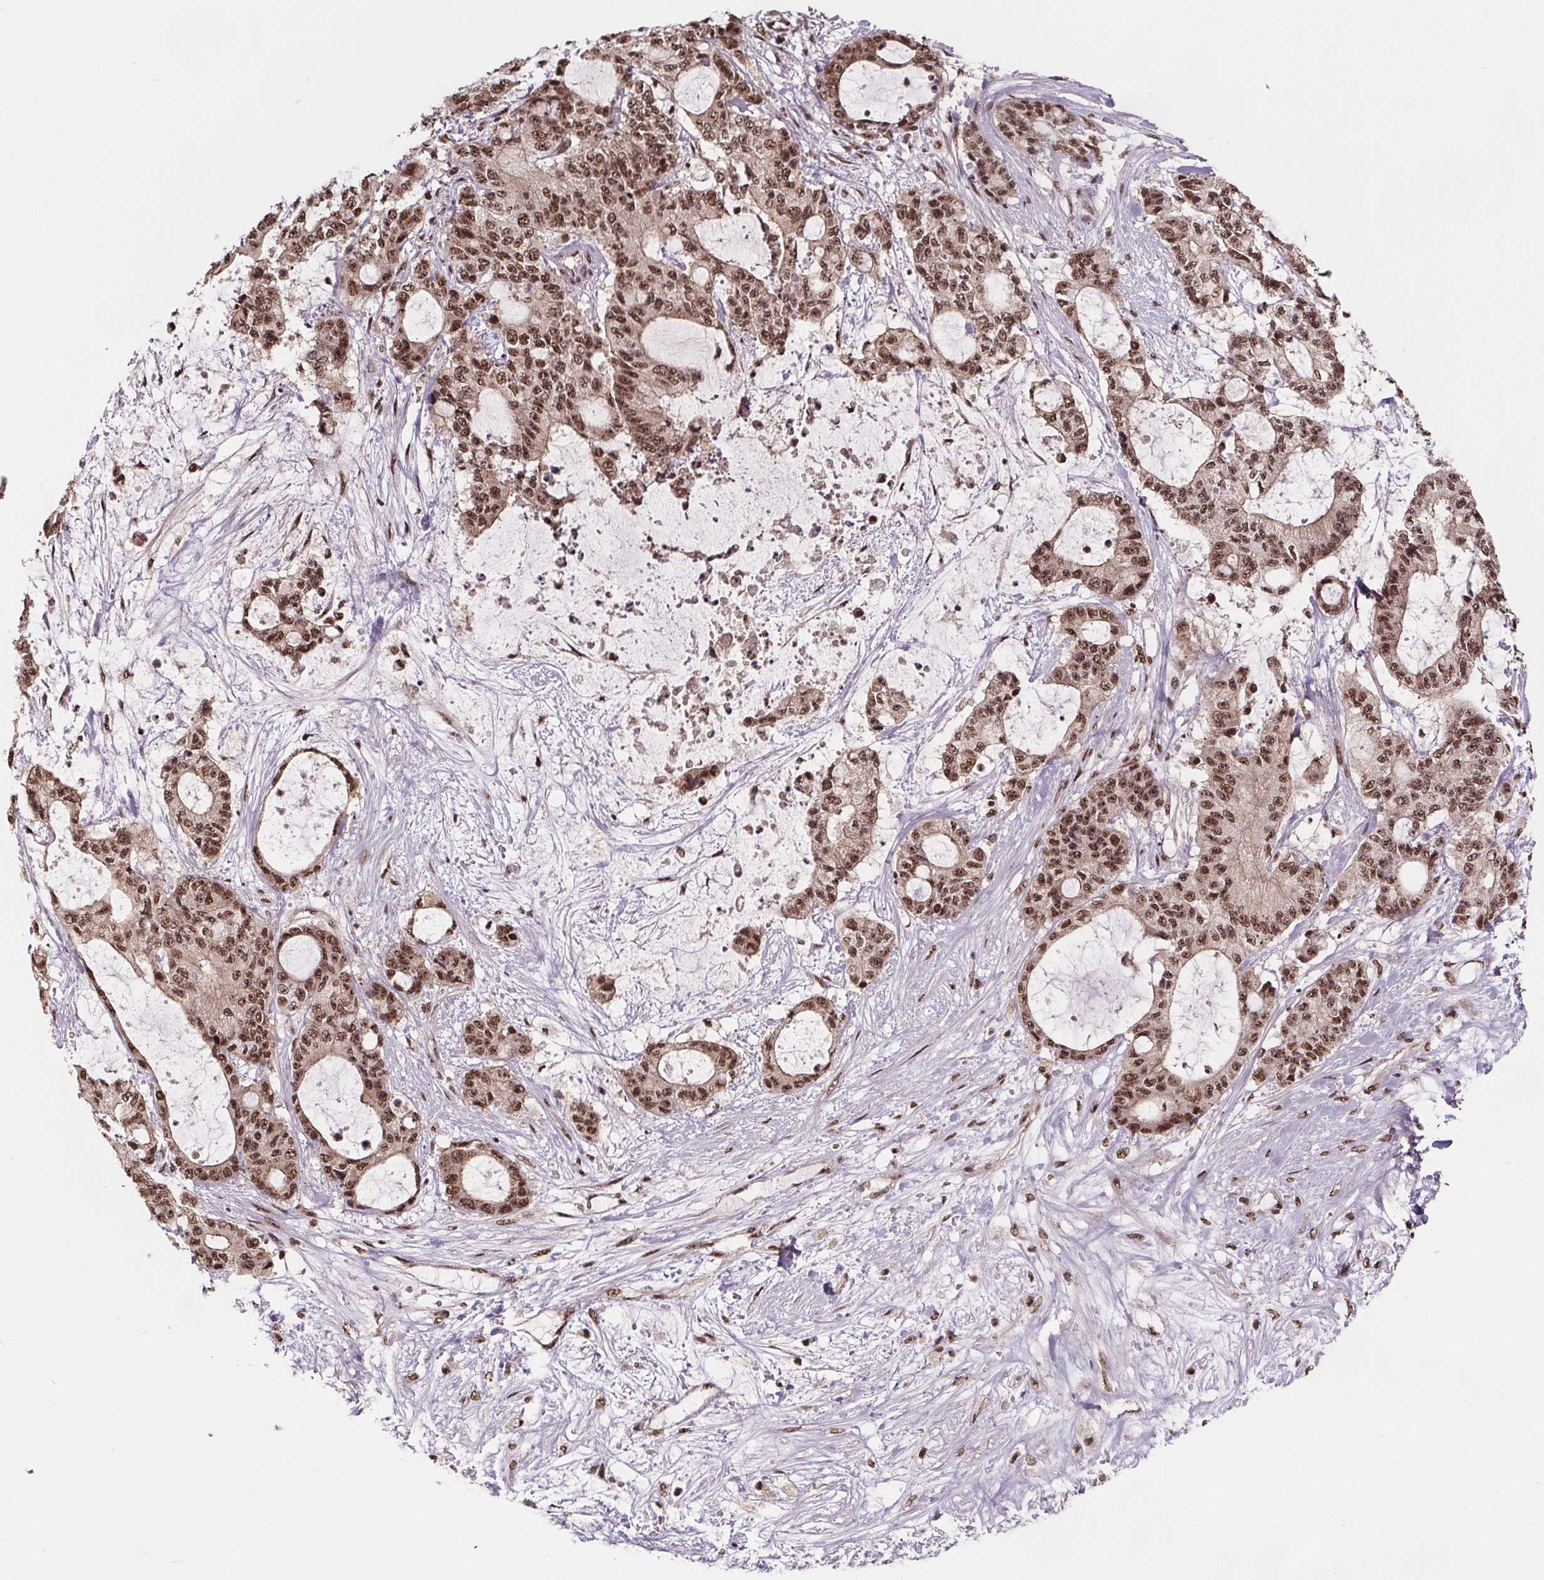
{"staining": {"intensity": "moderate", "quantity": ">75%", "location": "nuclear"}, "tissue": "liver cancer", "cell_type": "Tumor cells", "image_type": "cancer", "snomed": [{"axis": "morphology", "description": "Normal tissue, NOS"}, {"axis": "morphology", "description": "Cholangiocarcinoma"}, {"axis": "topography", "description": "Liver"}, {"axis": "topography", "description": "Peripheral nerve tissue"}], "caption": "IHC (DAB (3,3'-diaminobenzidine)) staining of human cholangiocarcinoma (liver) exhibits moderate nuclear protein staining in about >75% of tumor cells.", "gene": "JARID2", "patient": {"sex": "female", "age": 73}}